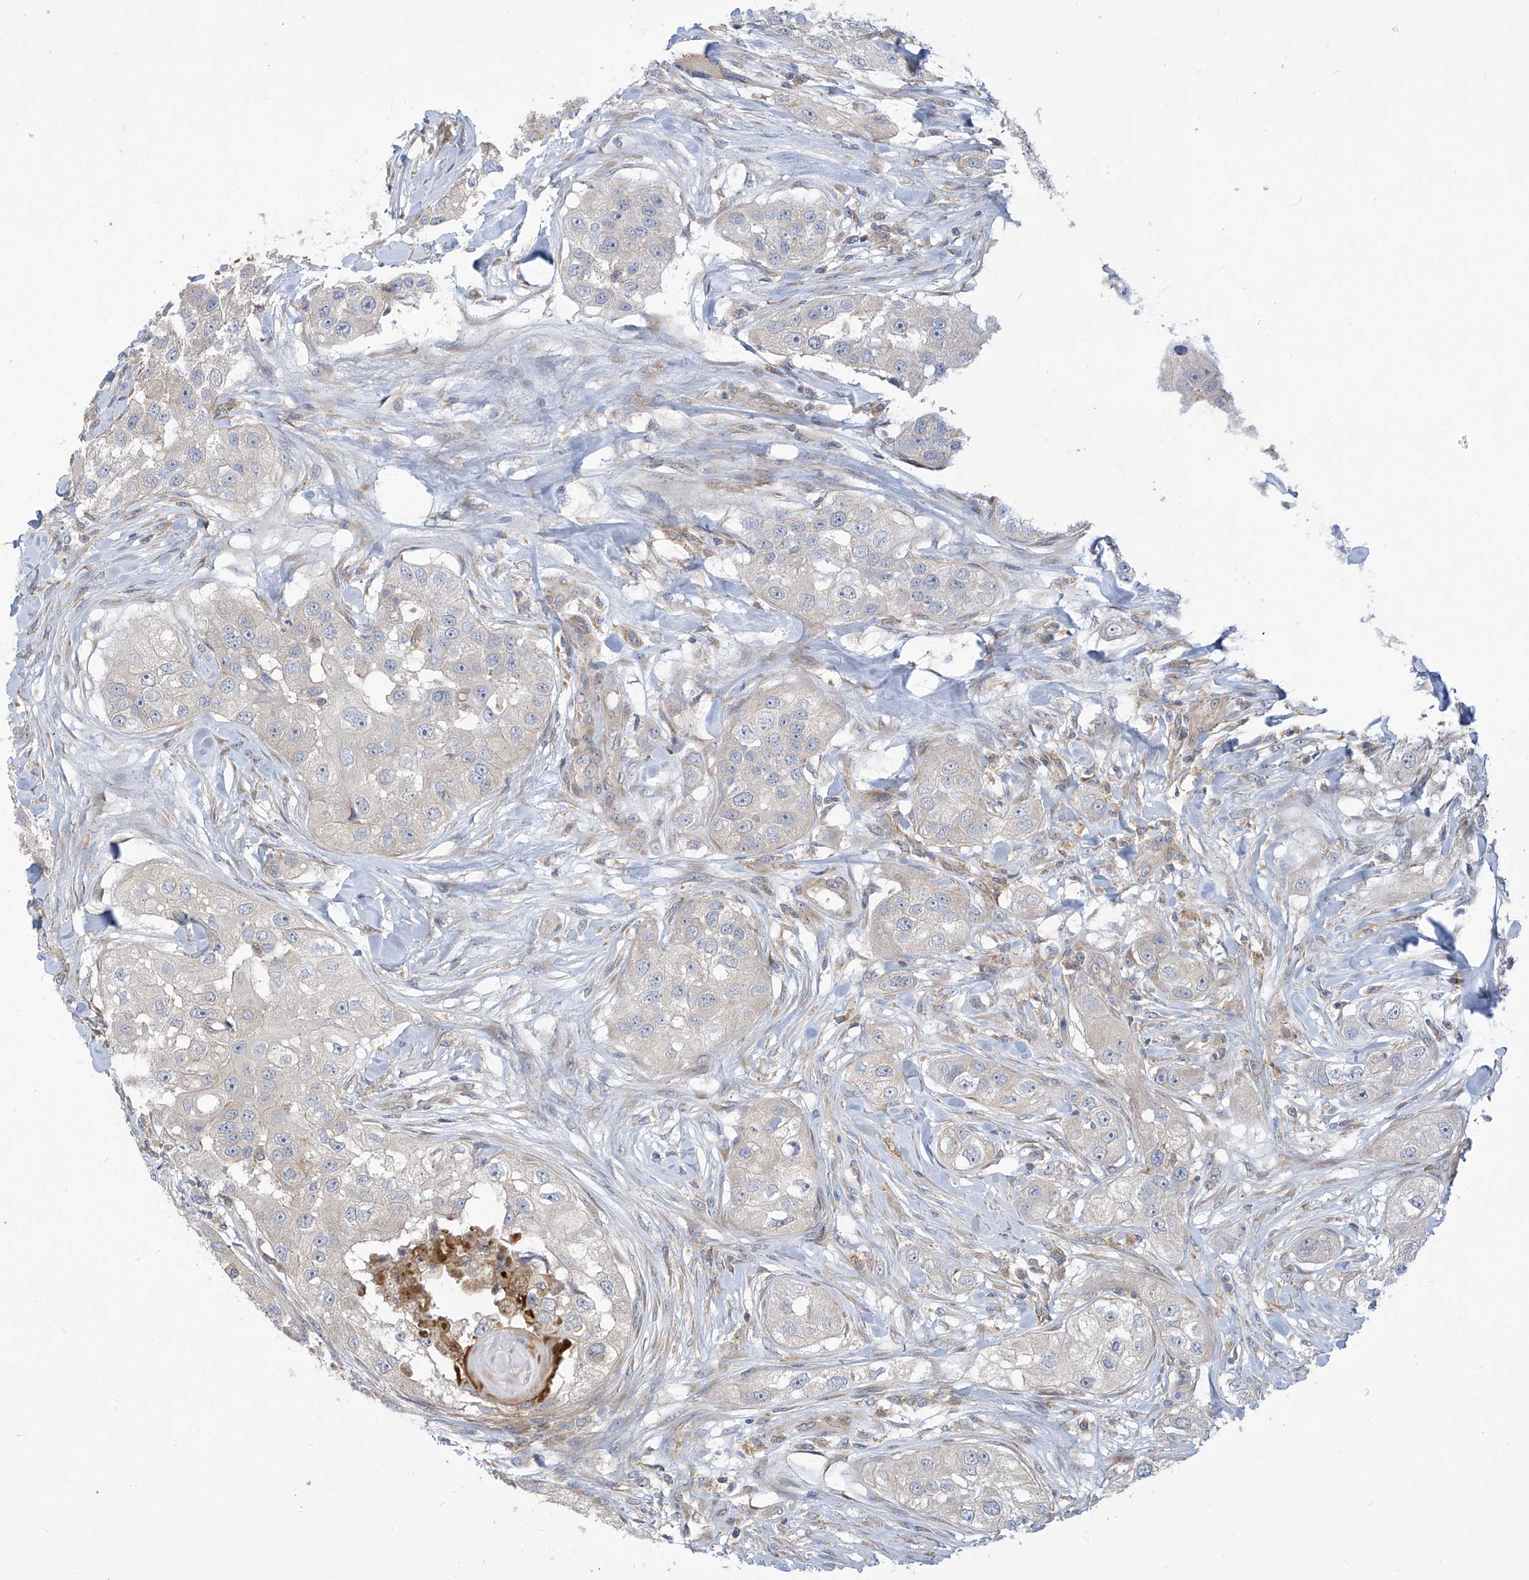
{"staining": {"intensity": "negative", "quantity": "none", "location": "none"}, "tissue": "head and neck cancer", "cell_type": "Tumor cells", "image_type": "cancer", "snomed": [{"axis": "morphology", "description": "Normal tissue, NOS"}, {"axis": "morphology", "description": "Squamous cell carcinoma, NOS"}, {"axis": "topography", "description": "Skeletal muscle"}, {"axis": "topography", "description": "Head-Neck"}], "caption": "High power microscopy image of an IHC image of head and neck cancer, revealing no significant expression in tumor cells.", "gene": "ADAT2", "patient": {"sex": "male", "age": 51}}